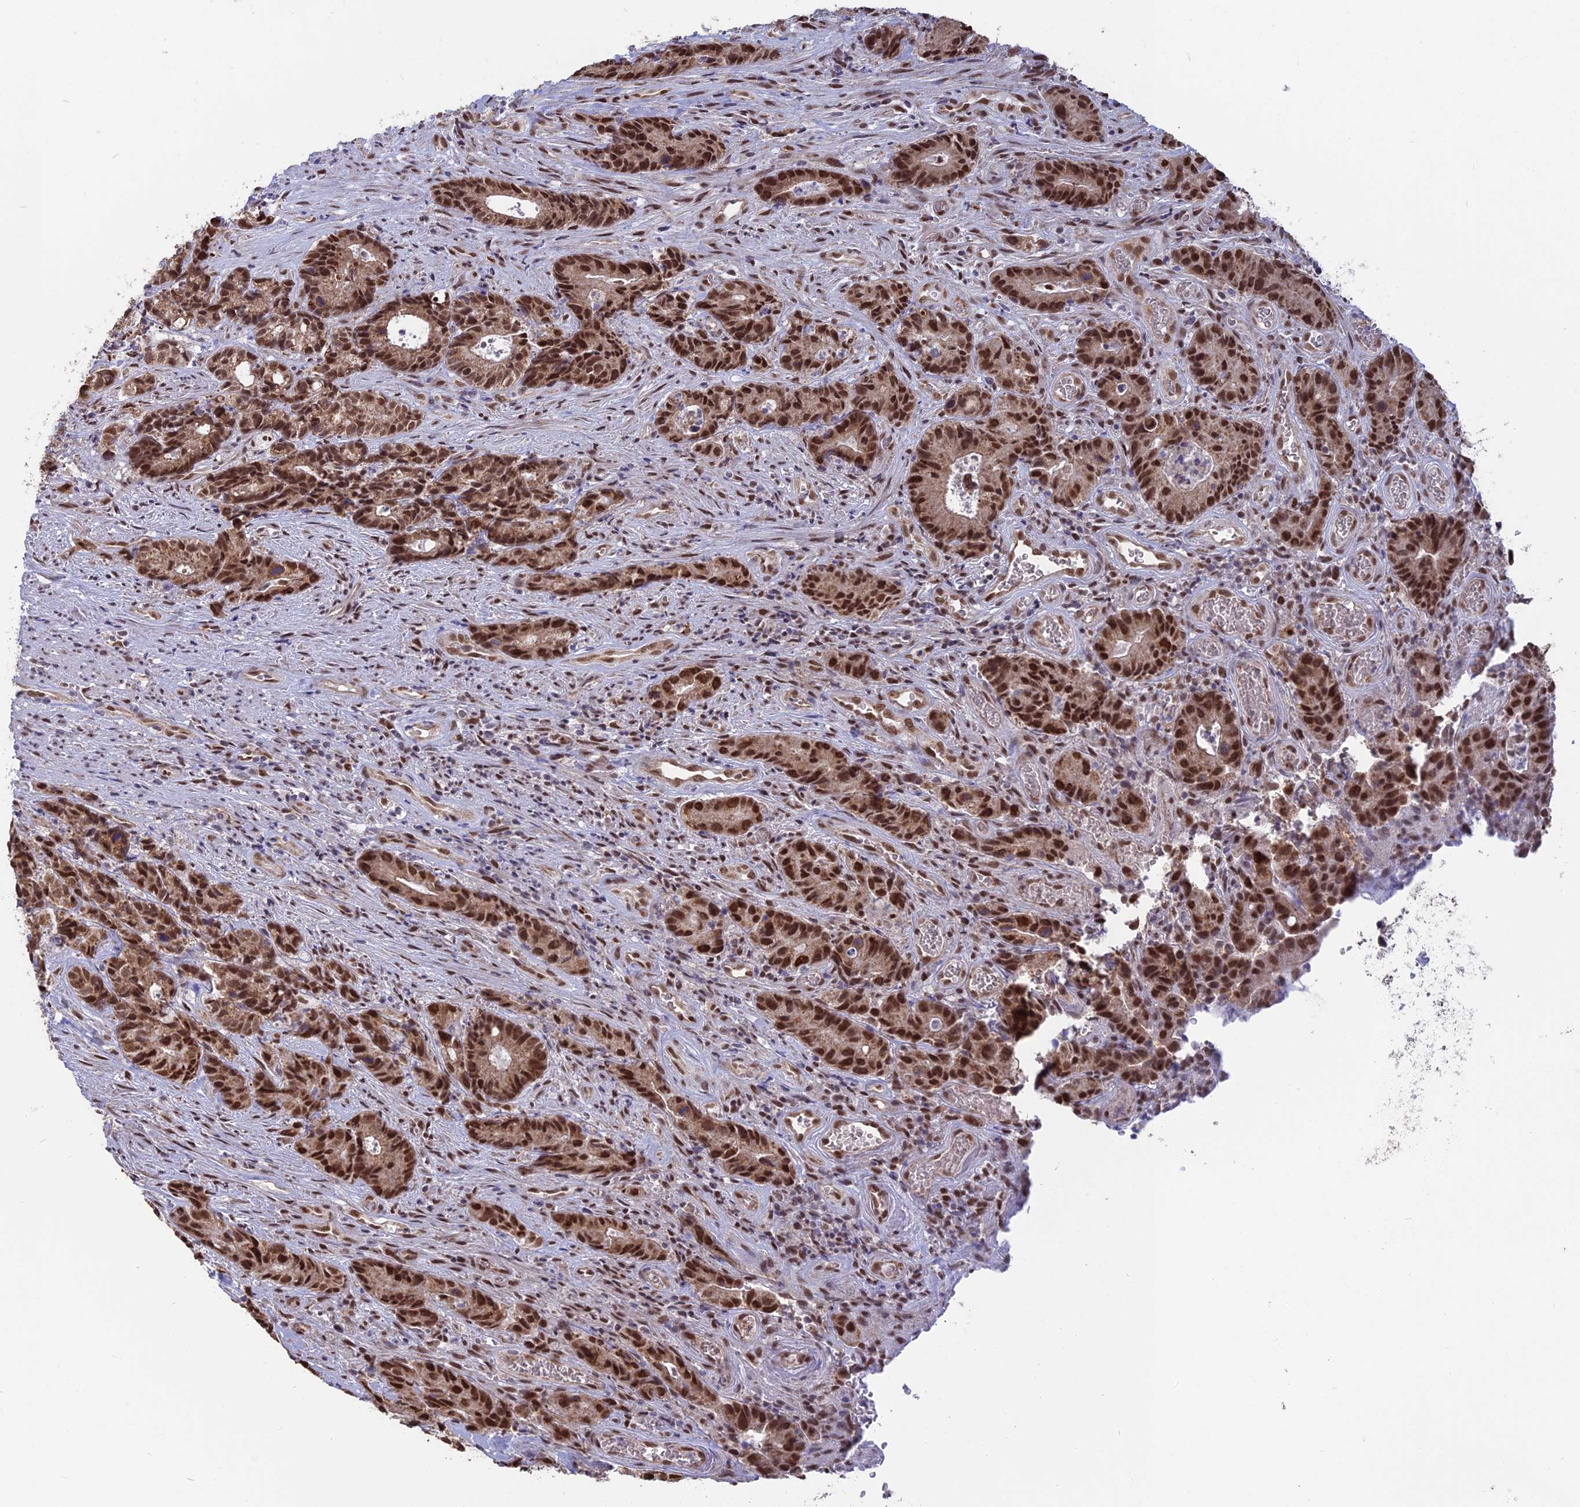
{"staining": {"intensity": "strong", "quantity": ">75%", "location": "cytoplasmic/membranous,nuclear"}, "tissue": "colorectal cancer", "cell_type": "Tumor cells", "image_type": "cancer", "snomed": [{"axis": "morphology", "description": "Adenocarcinoma, NOS"}, {"axis": "topography", "description": "Colon"}], "caption": "About >75% of tumor cells in human adenocarcinoma (colorectal) display strong cytoplasmic/membranous and nuclear protein staining as visualized by brown immunohistochemical staining.", "gene": "ARHGAP40", "patient": {"sex": "female", "age": 57}}